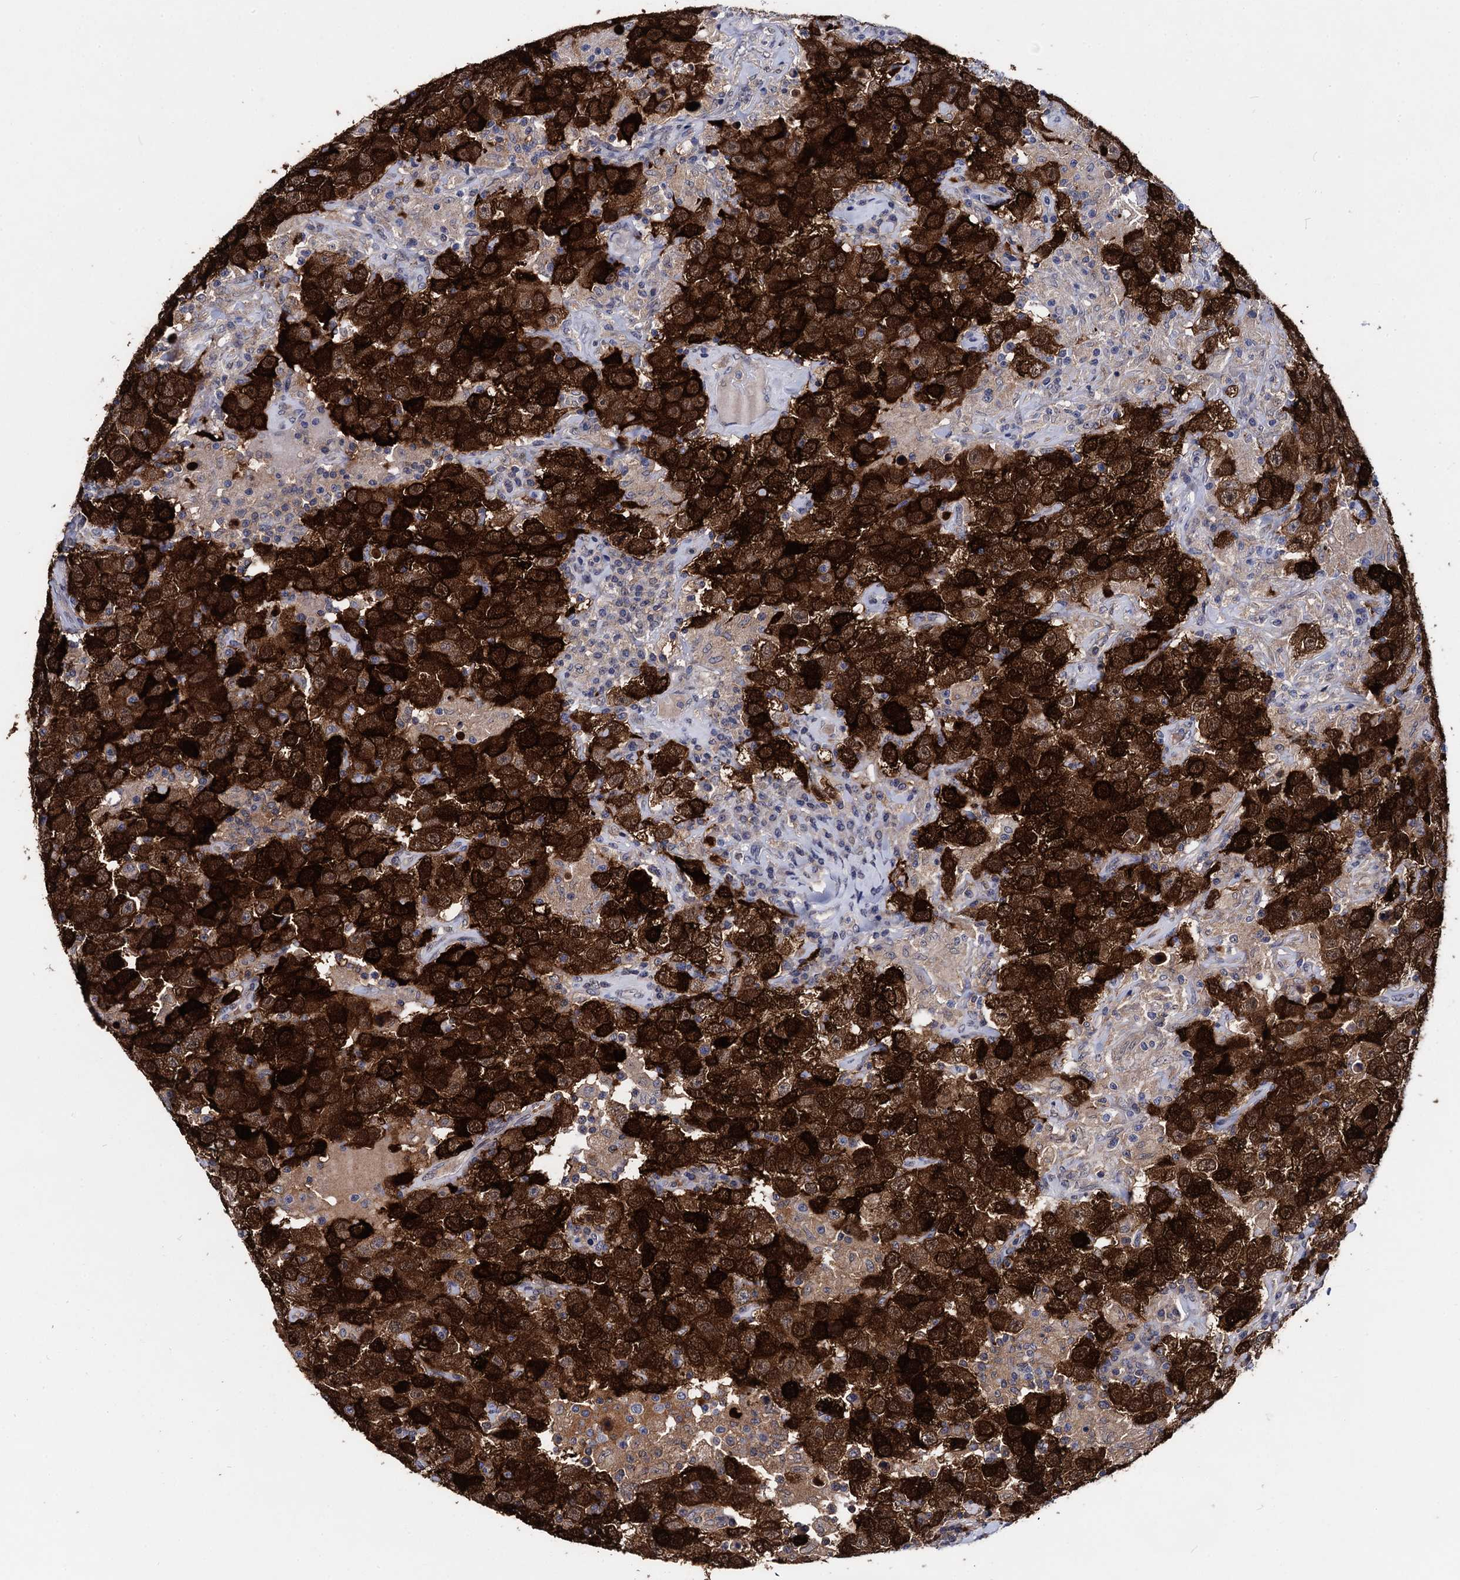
{"staining": {"intensity": "strong", "quantity": ">75%", "location": "cytoplasmic/membranous,nuclear"}, "tissue": "testis cancer", "cell_type": "Tumor cells", "image_type": "cancer", "snomed": [{"axis": "morphology", "description": "Seminoma, NOS"}, {"axis": "topography", "description": "Testis"}], "caption": "Testis seminoma tissue shows strong cytoplasmic/membranous and nuclear positivity in approximately >75% of tumor cells, visualized by immunohistochemistry. (DAB (3,3'-diaminobenzidine) IHC, brown staining for protein, blue staining for nuclei).", "gene": "MAGEA4", "patient": {"sex": "male", "age": 41}}